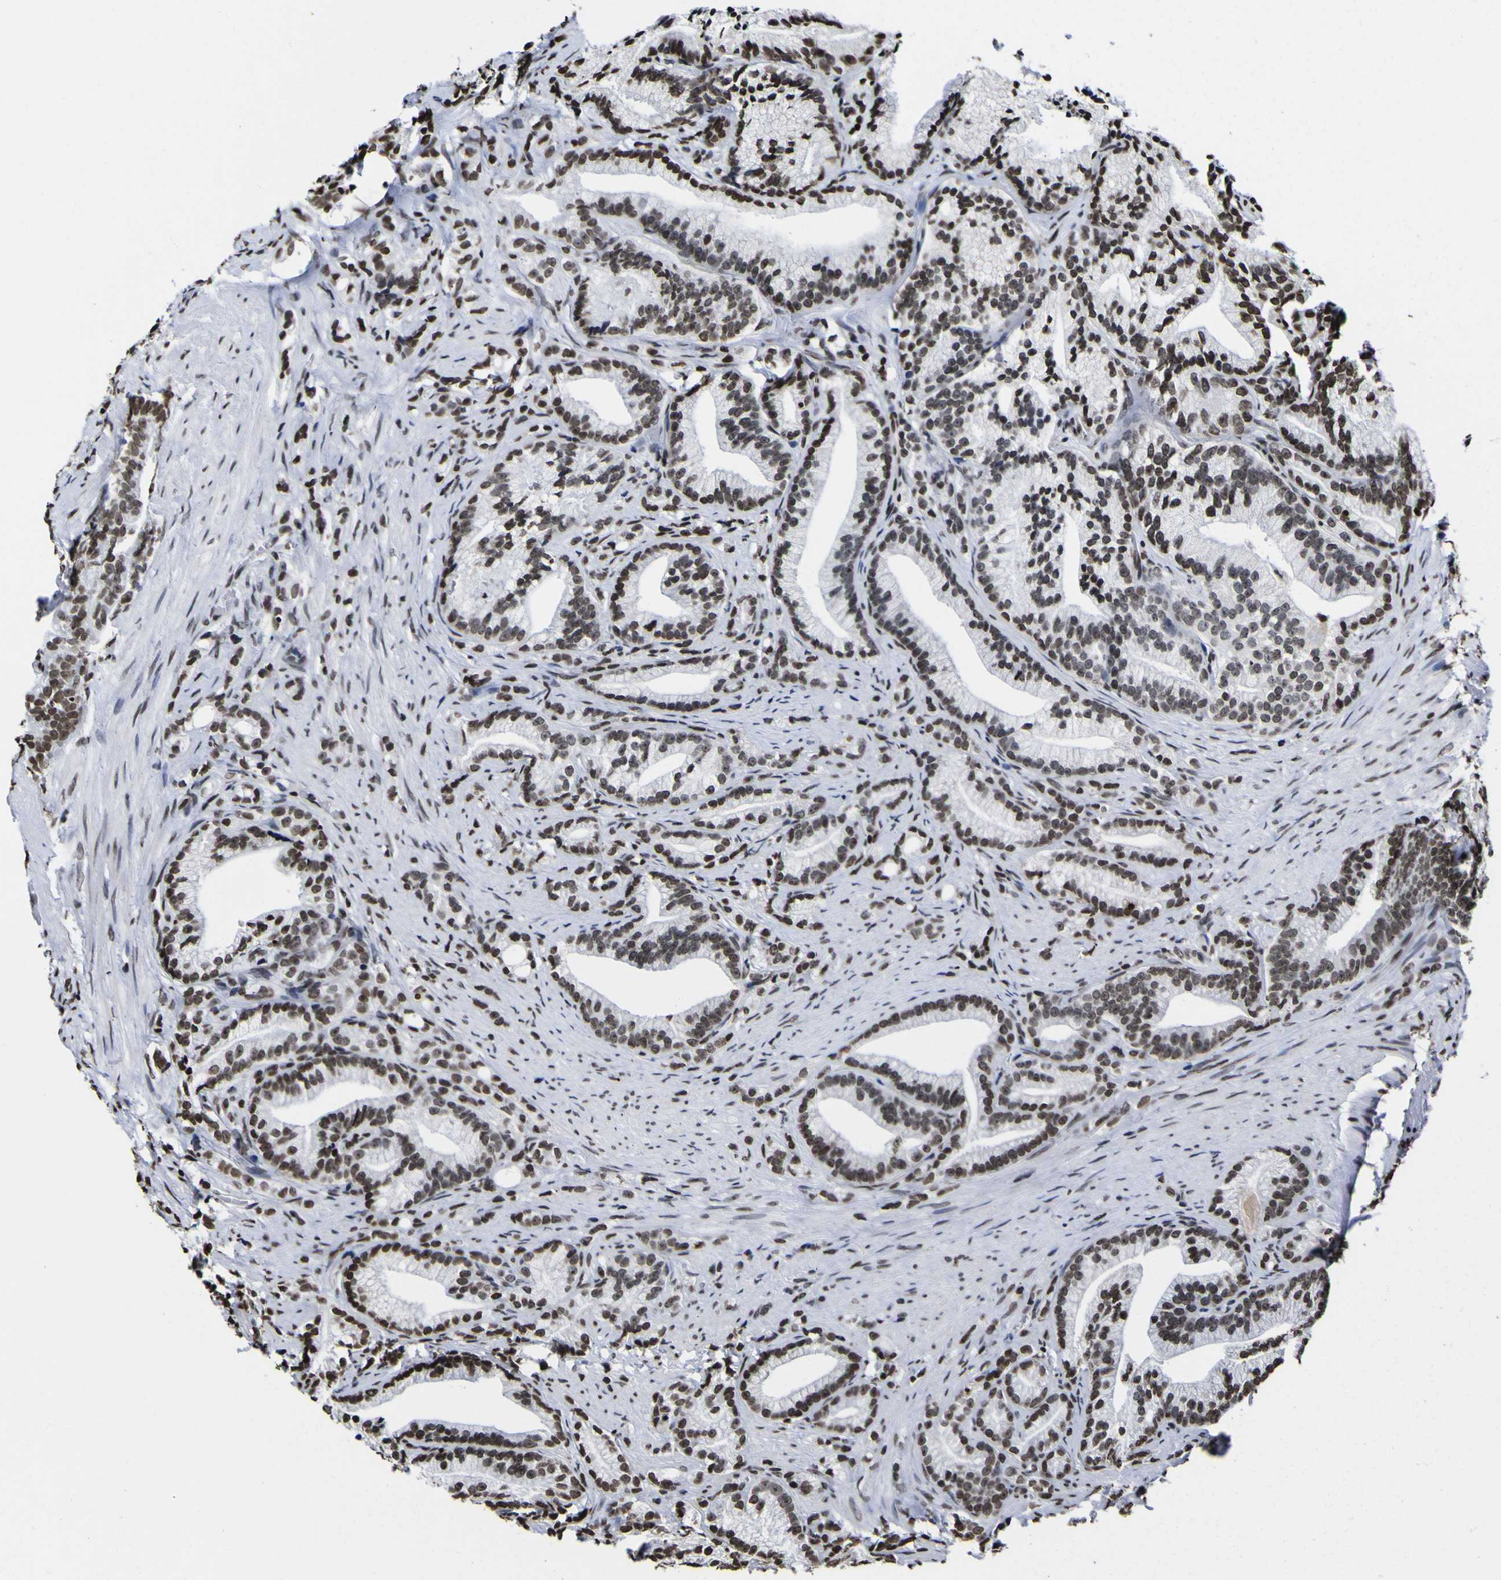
{"staining": {"intensity": "strong", "quantity": ">75%", "location": "nuclear"}, "tissue": "prostate cancer", "cell_type": "Tumor cells", "image_type": "cancer", "snomed": [{"axis": "morphology", "description": "Adenocarcinoma, Low grade"}, {"axis": "topography", "description": "Prostate"}], "caption": "Prostate cancer was stained to show a protein in brown. There is high levels of strong nuclear staining in about >75% of tumor cells.", "gene": "PIAS1", "patient": {"sex": "male", "age": 89}}